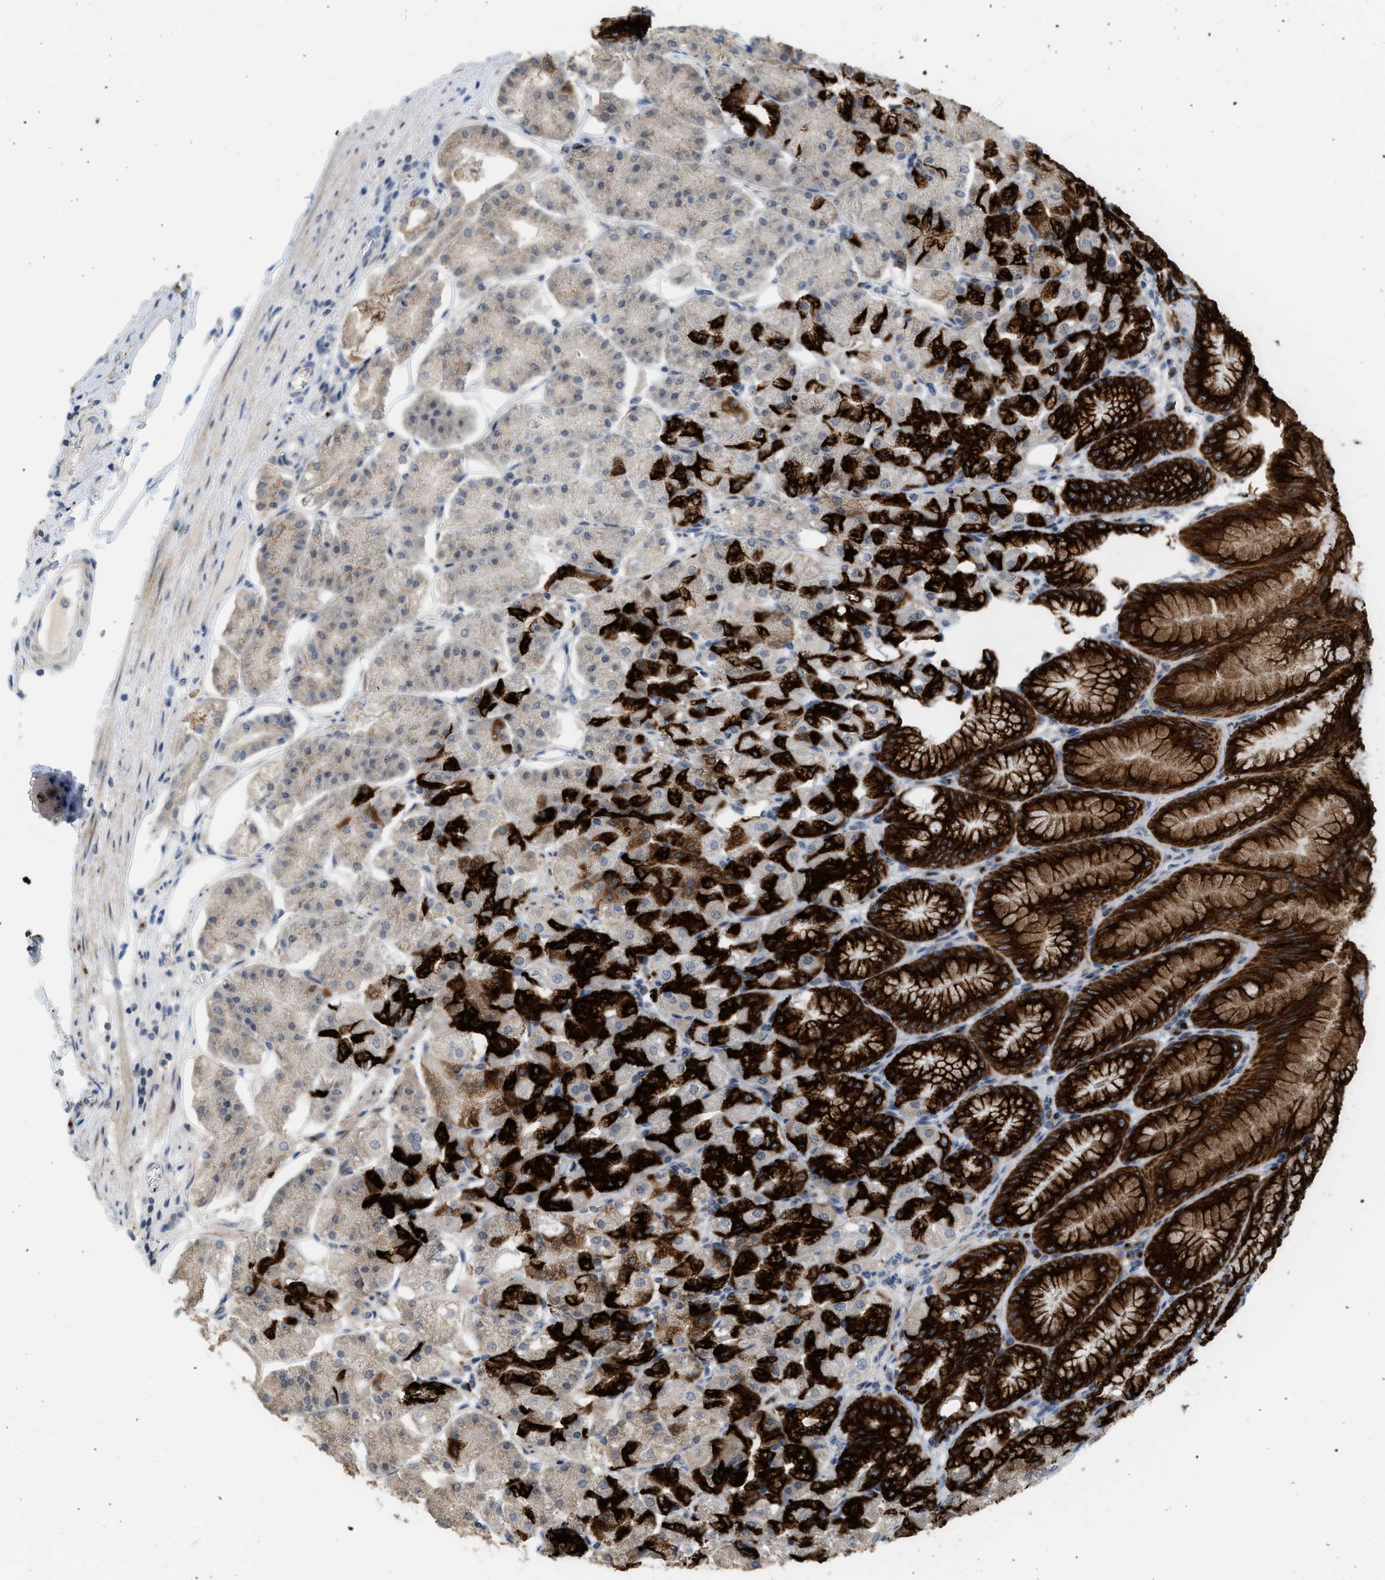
{"staining": {"intensity": "strong", "quantity": "25%-75%", "location": "cytoplasmic/membranous"}, "tissue": "stomach", "cell_type": "Glandular cells", "image_type": "normal", "snomed": [{"axis": "morphology", "description": "Normal tissue, NOS"}, {"axis": "topography", "description": "Stomach, lower"}], "caption": "A brown stain highlights strong cytoplasmic/membranous positivity of a protein in glandular cells of unremarkable human stomach. (DAB IHC with brightfield microscopy, high magnification).", "gene": "DIPK1A", "patient": {"sex": "male", "age": 71}}